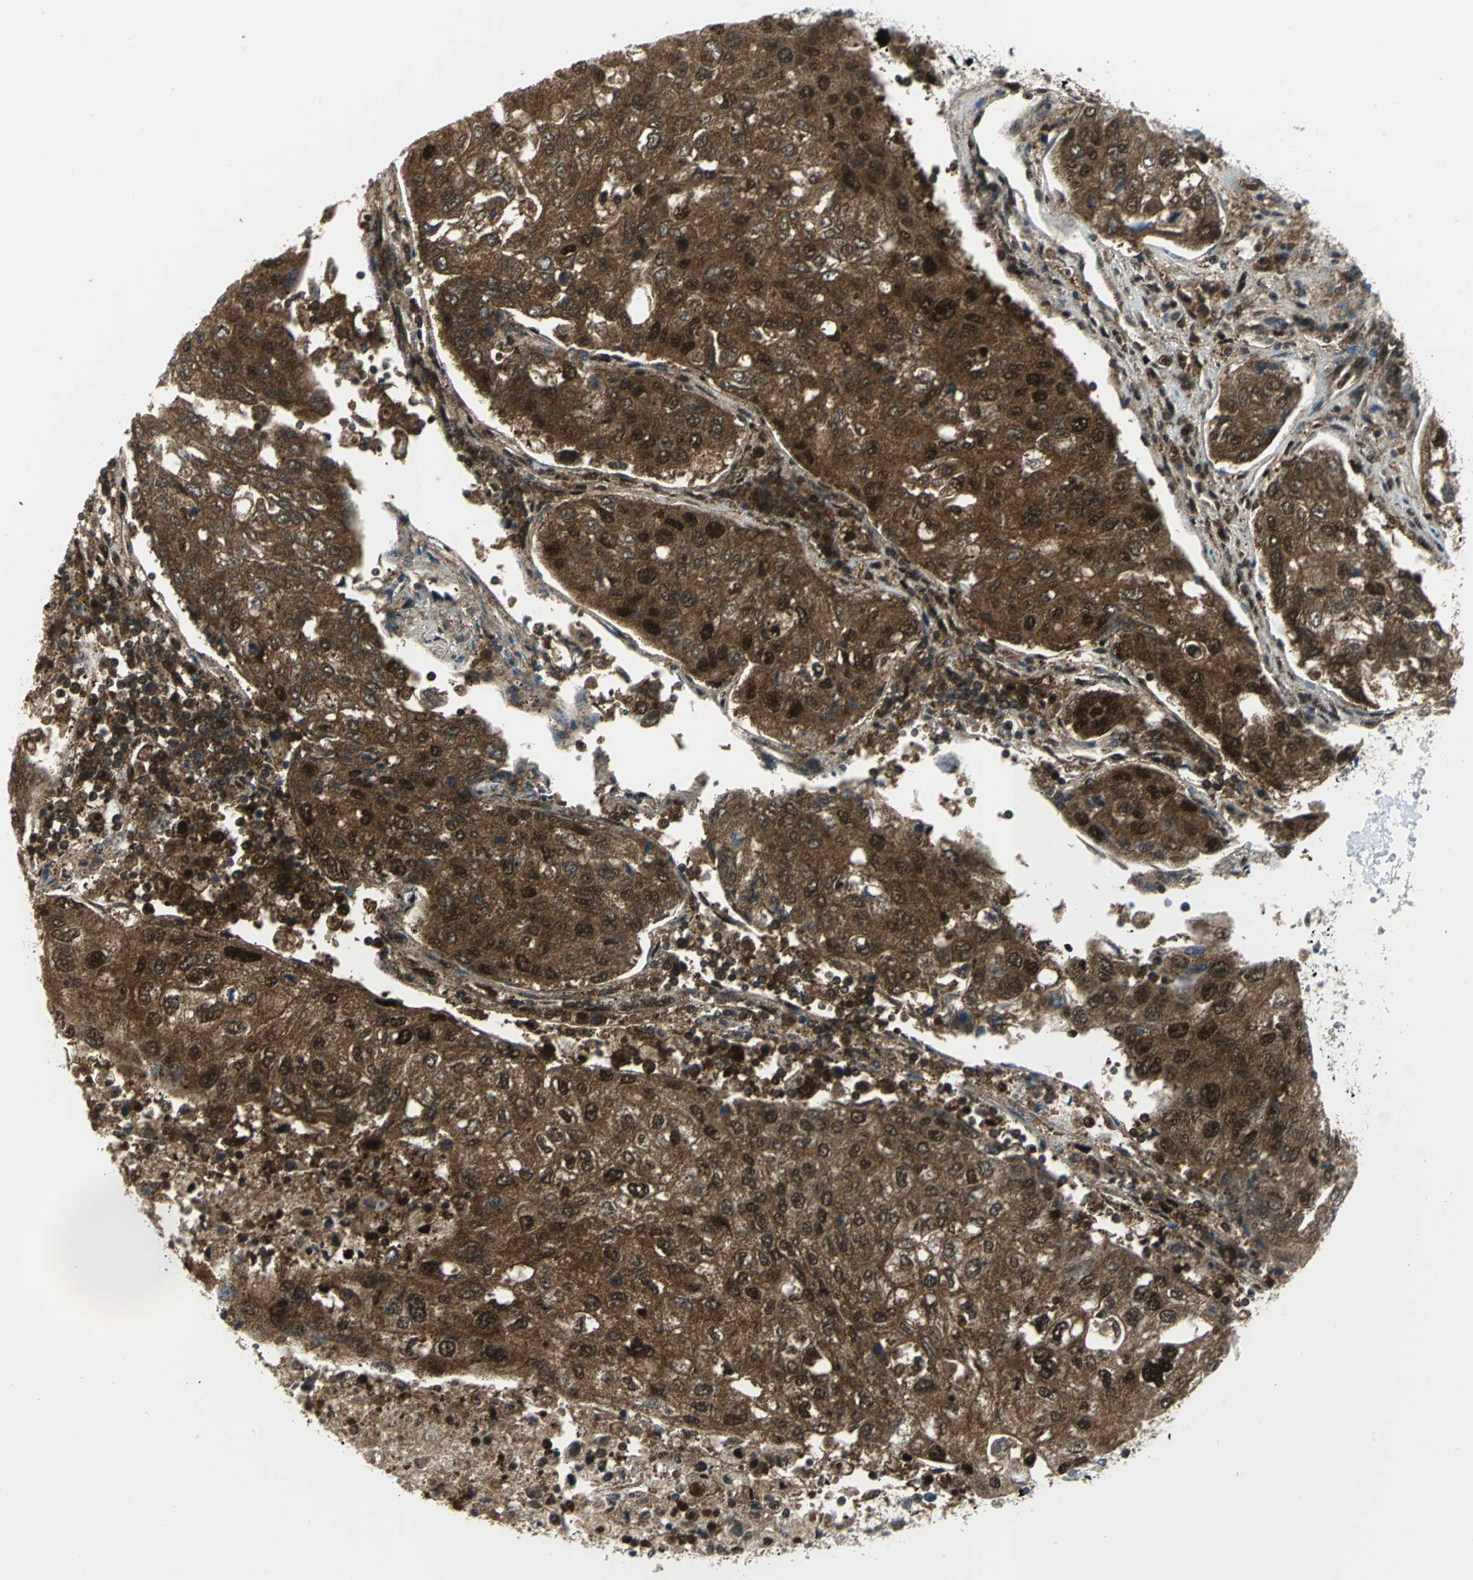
{"staining": {"intensity": "strong", "quantity": ">75%", "location": "cytoplasmic/membranous,nuclear"}, "tissue": "urothelial cancer", "cell_type": "Tumor cells", "image_type": "cancer", "snomed": [{"axis": "morphology", "description": "Urothelial carcinoma, High grade"}, {"axis": "topography", "description": "Lymph node"}, {"axis": "topography", "description": "Urinary bladder"}], "caption": "Strong cytoplasmic/membranous and nuclear protein positivity is identified in about >75% of tumor cells in urothelial cancer.", "gene": "PSMA4", "patient": {"sex": "male", "age": 51}}